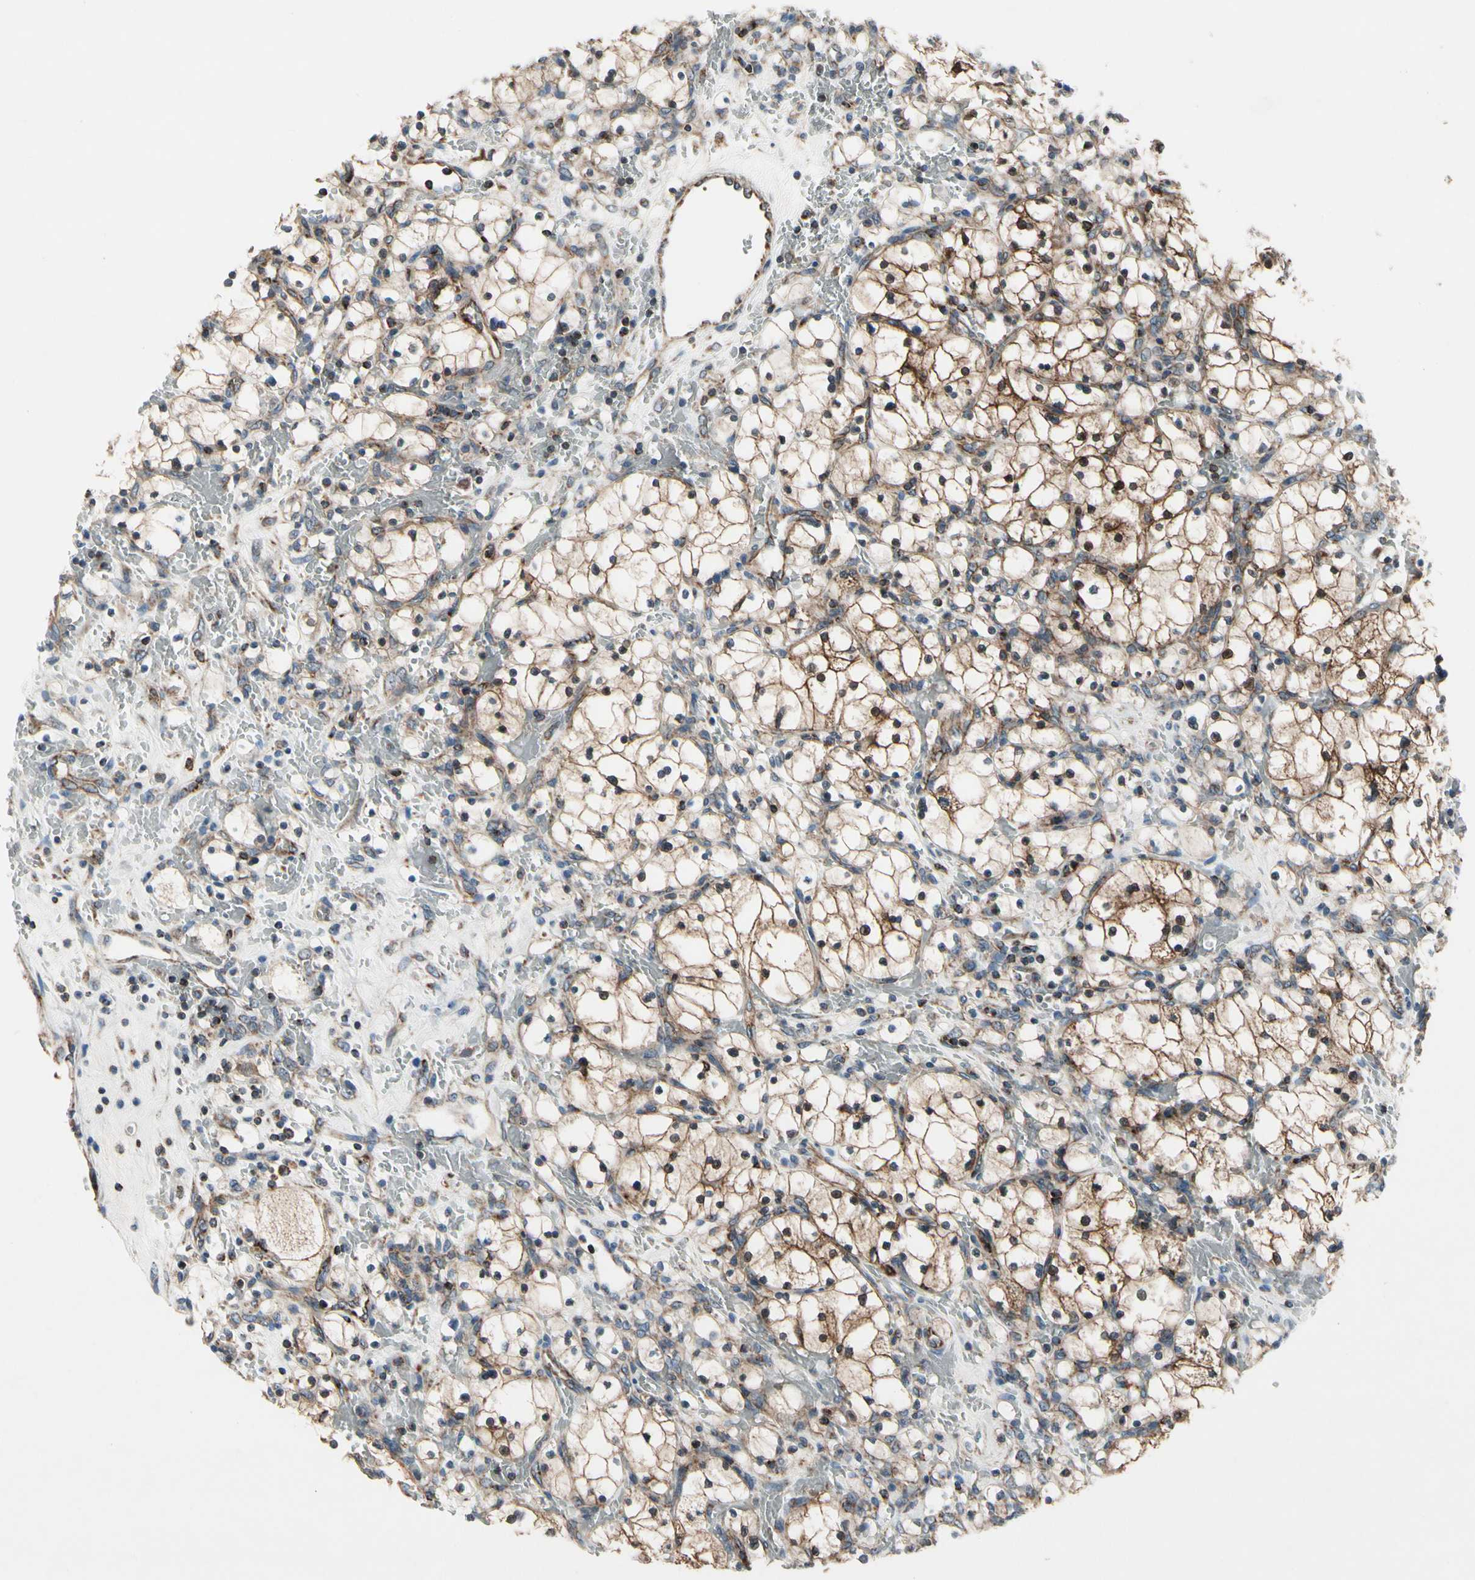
{"staining": {"intensity": "moderate", "quantity": ">75%", "location": "cytoplasmic/membranous"}, "tissue": "renal cancer", "cell_type": "Tumor cells", "image_type": "cancer", "snomed": [{"axis": "morphology", "description": "Adenocarcinoma, NOS"}, {"axis": "topography", "description": "Kidney"}], "caption": "Brown immunohistochemical staining in human renal cancer displays moderate cytoplasmic/membranous positivity in about >75% of tumor cells.", "gene": "CPT1A", "patient": {"sex": "female", "age": 83}}